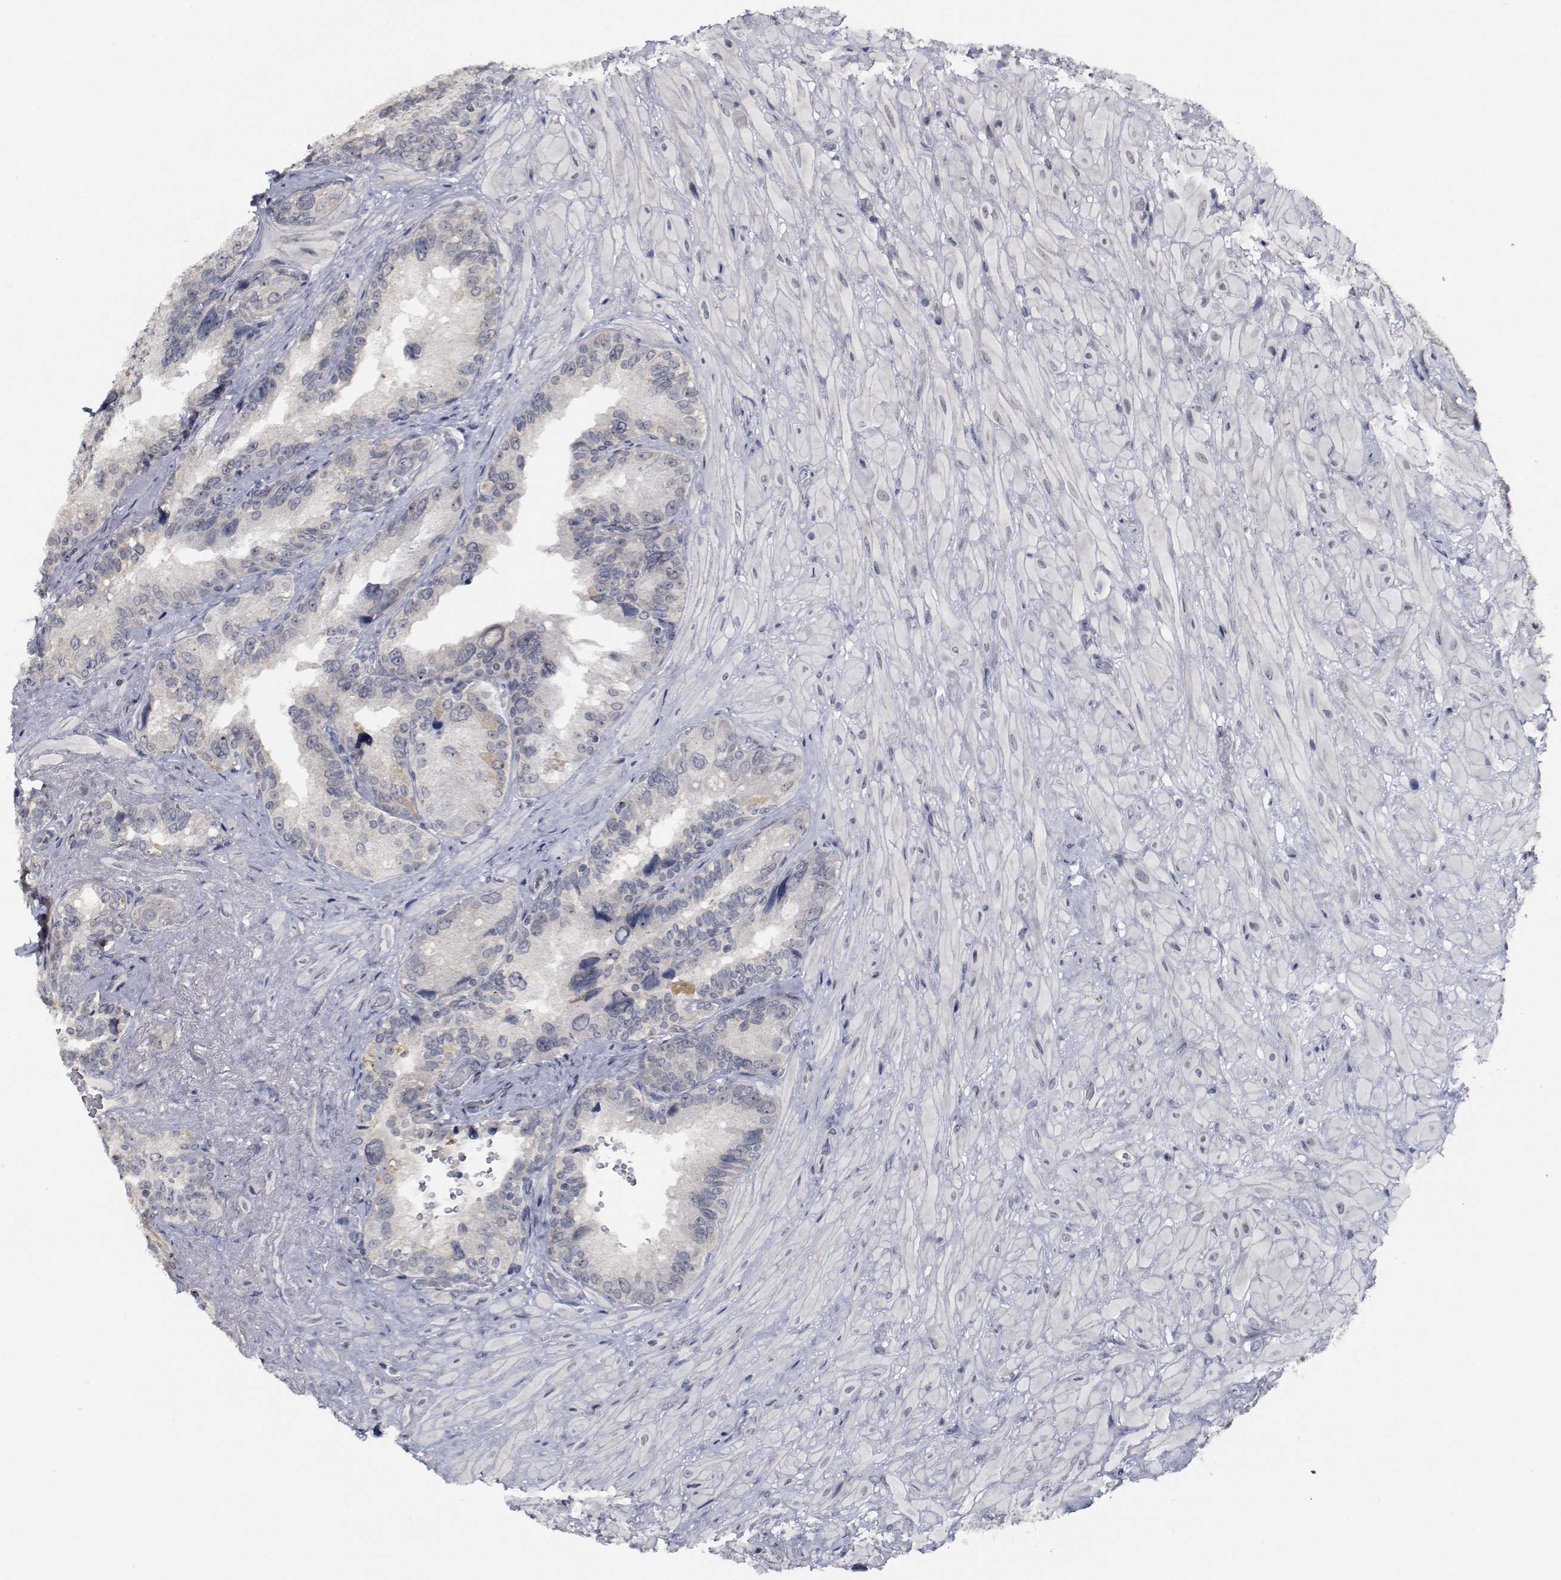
{"staining": {"intensity": "negative", "quantity": "none", "location": "none"}, "tissue": "seminal vesicle", "cell_type": "Glandular cells", "image_type": "normal", "snomed": [{"axis": "morphology", "description": "Normal tissue, NOS"}, {"axis": "topography", "description": "Seminal veicle"}], "caption": "This micrograph is of unremarkable seminal vesicle stained with IHC to label a protein in brown with the nuclei are counter-stained blue. There is no expression in glandular cells.", "gene": "NVL", "patient": {"sex": "male", "age": 69}}